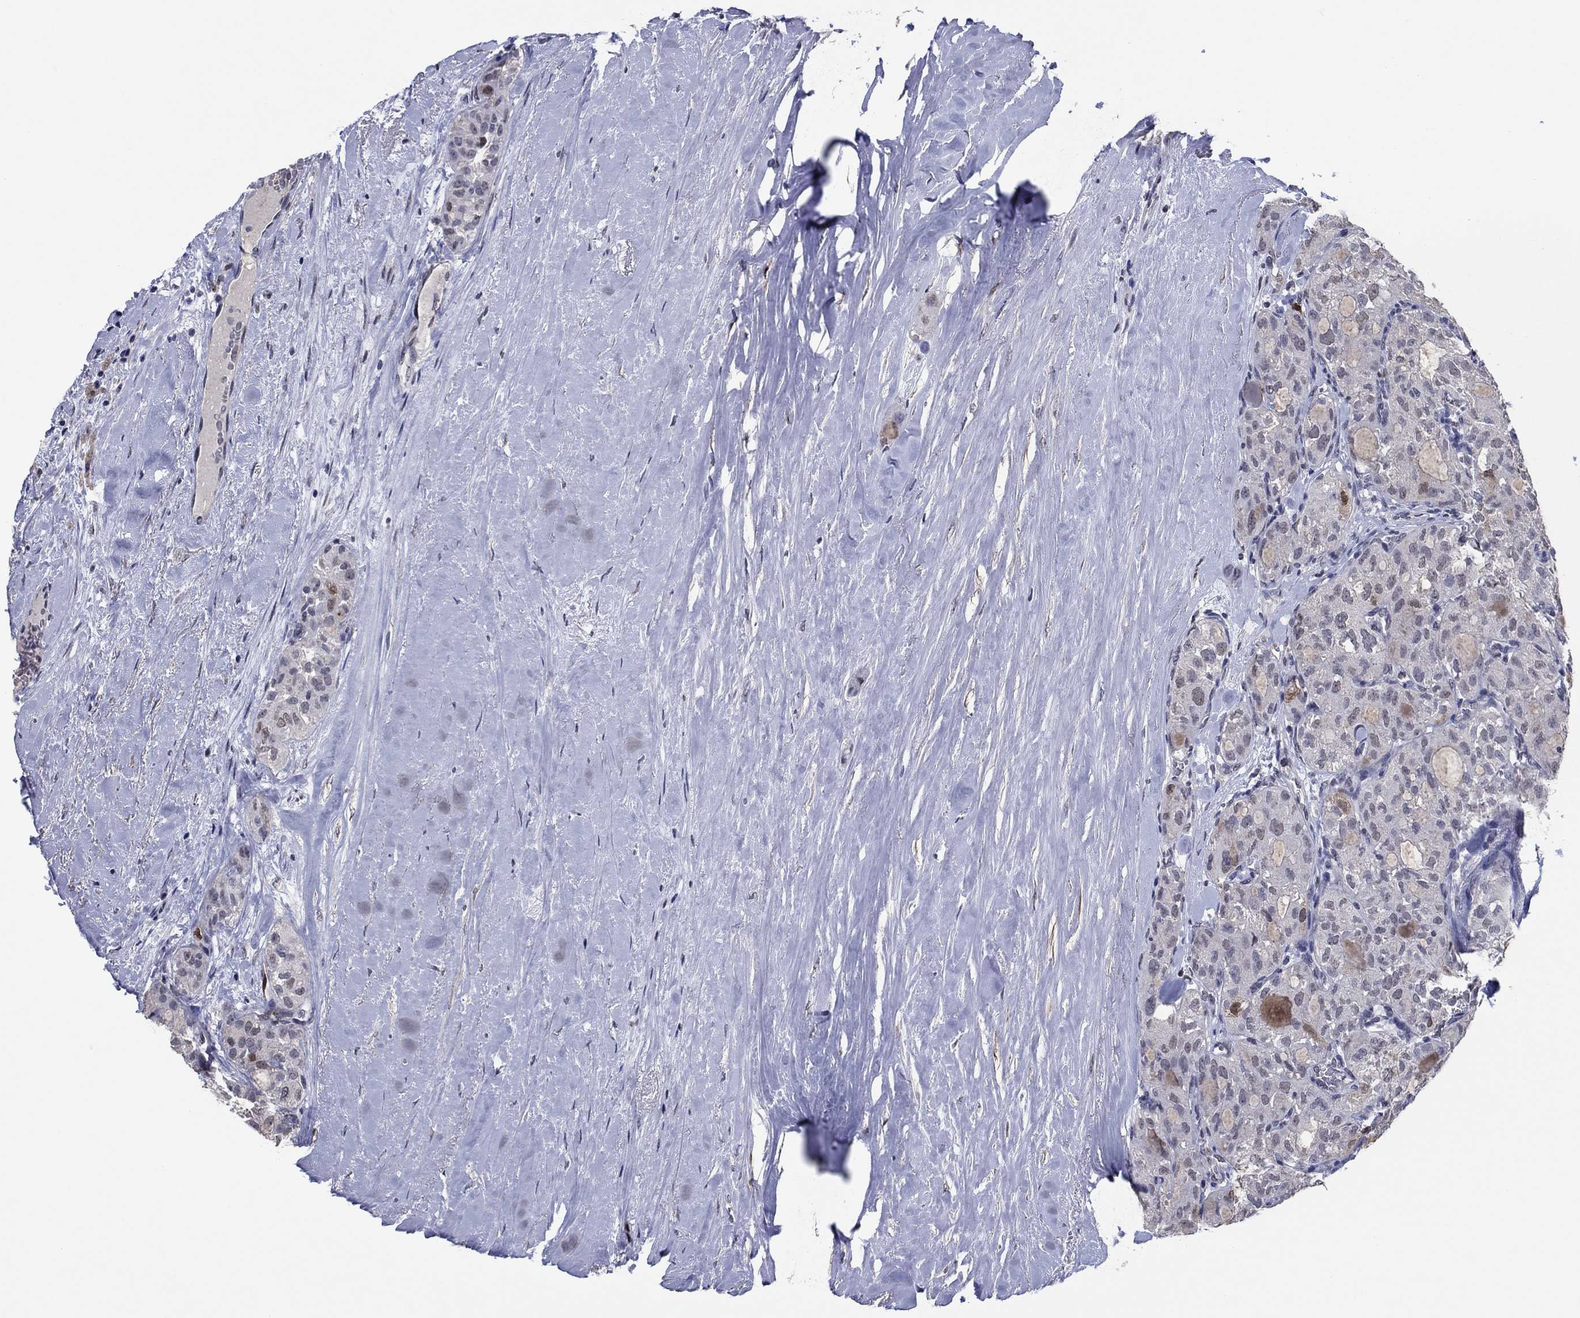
{"staining": {"intensity": "negative", "quantity": "none", "location": "none"}, "tissue": "thyroid cancer", "cell_type": "Tumor cells", "image_type": "cancer", "snomed": [{"axis": "morphology", "description": "Follicular adenoma carcinoma, NOS"}, {"axis": "topography", "description": "Thyroid gland"}], "caption": "Immunohistochemistry of follicular adenoma carcinoma (thyroid) demonstrates no expression in tumor cells. (DAB IHC with hematoxylin counter stain).", "gene": "TYMS", "patient": {"sex": "male", "age": 75}}